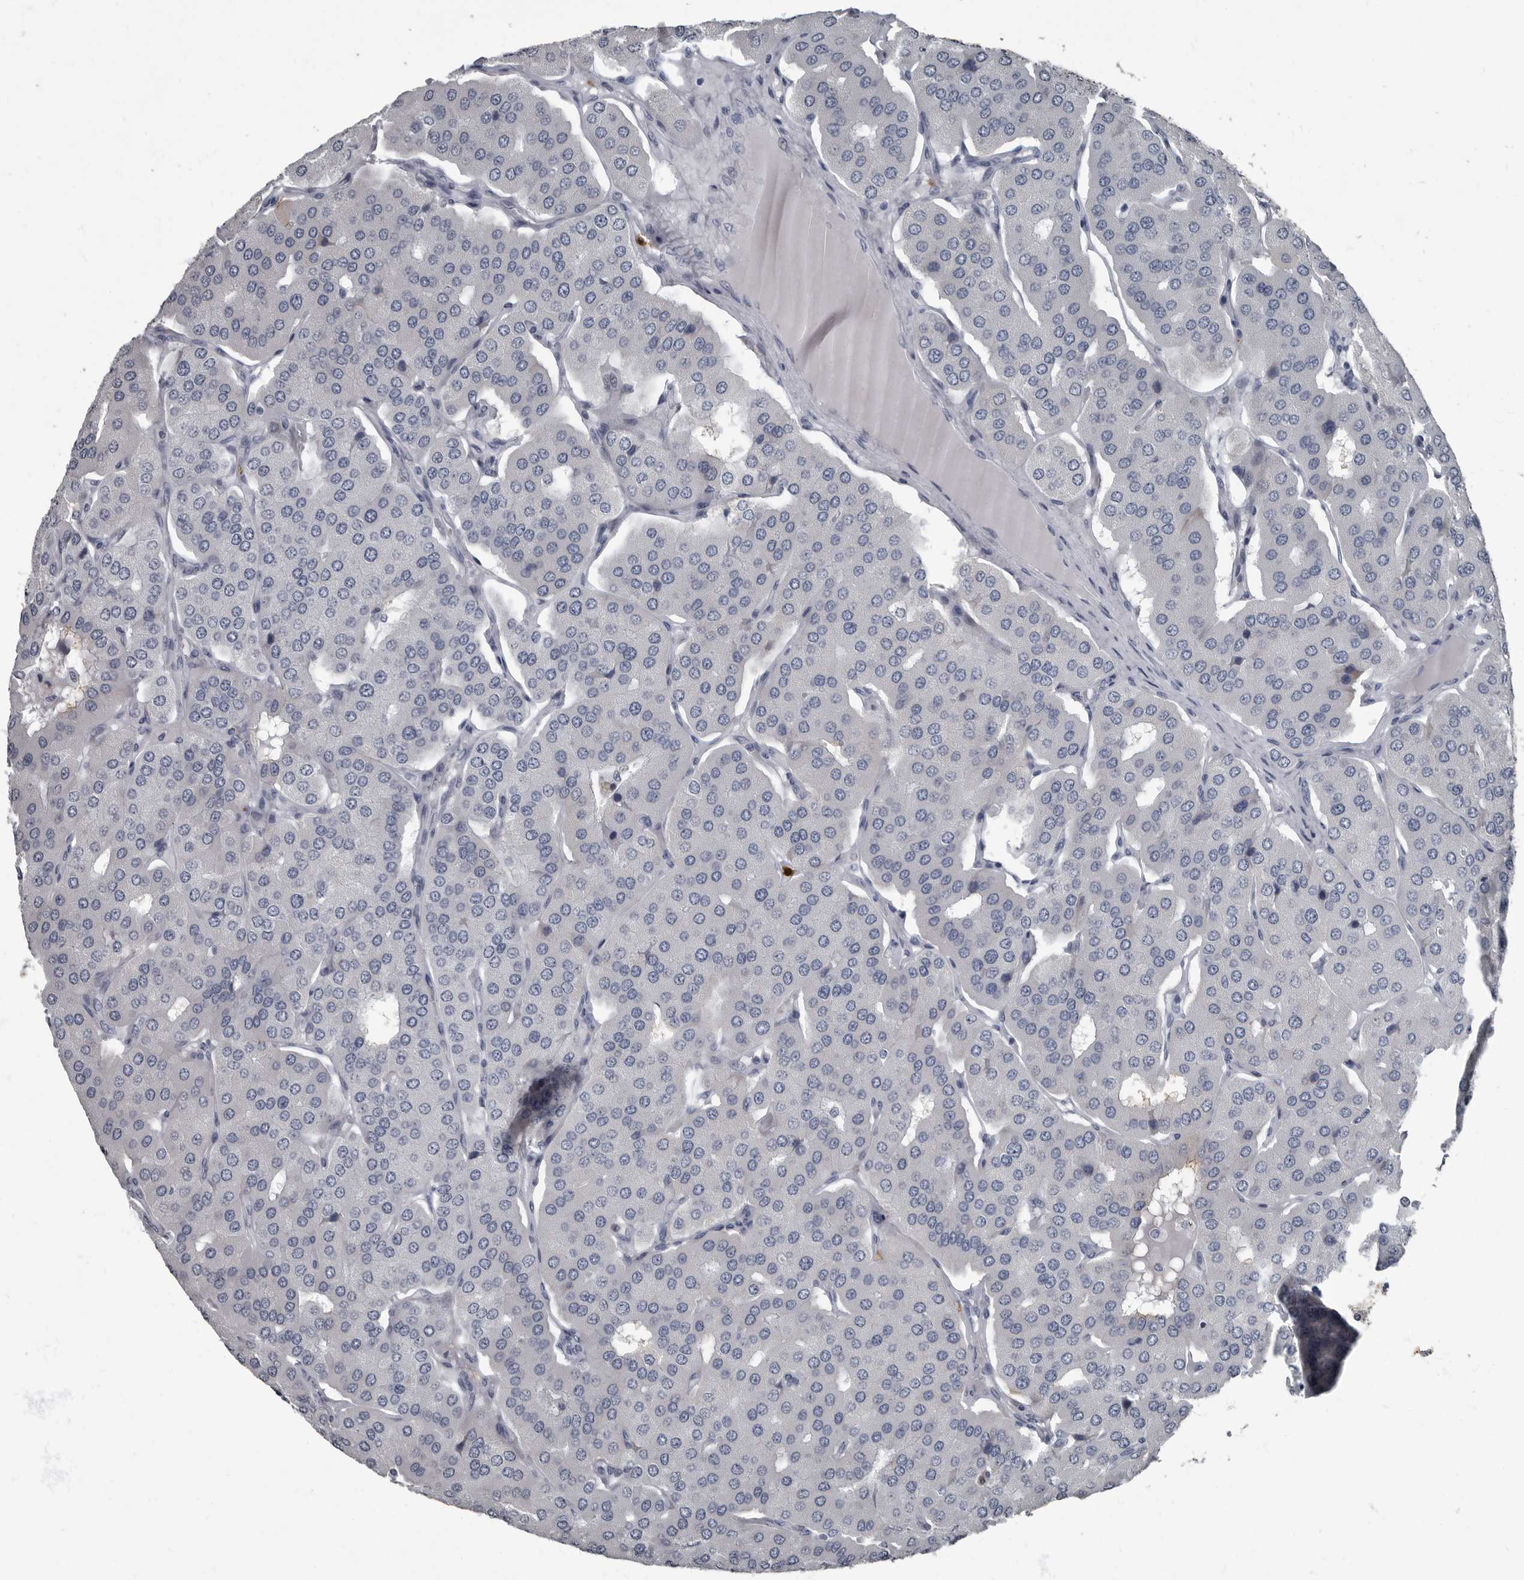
{"staining": {"intensity": "negative", "quantity": "none", "location": "none"}, "tissue": "parathyroid gland", "cell_type": "Glandular cells", "image_type": "normal", "snomed": [{"axis": "morphology", "description": "Normal tissue, NOS"}, {"axis": "morphology", "description": "Adenoma, NOS"}, {"axis": "topography", "description": "Parathyroid gland"}], "caption": "High magnification brightfield microscopy of benign parathyroid gland stained with DAB (3,3'-diaminobenzidine) (brown) and counterstained with hematoxylin (blue): glandular cells show no significant positivity. Nuclei are stained in blue.", "gene": "TPD52L1", "patient": {"sex": "female", "age": 86}}